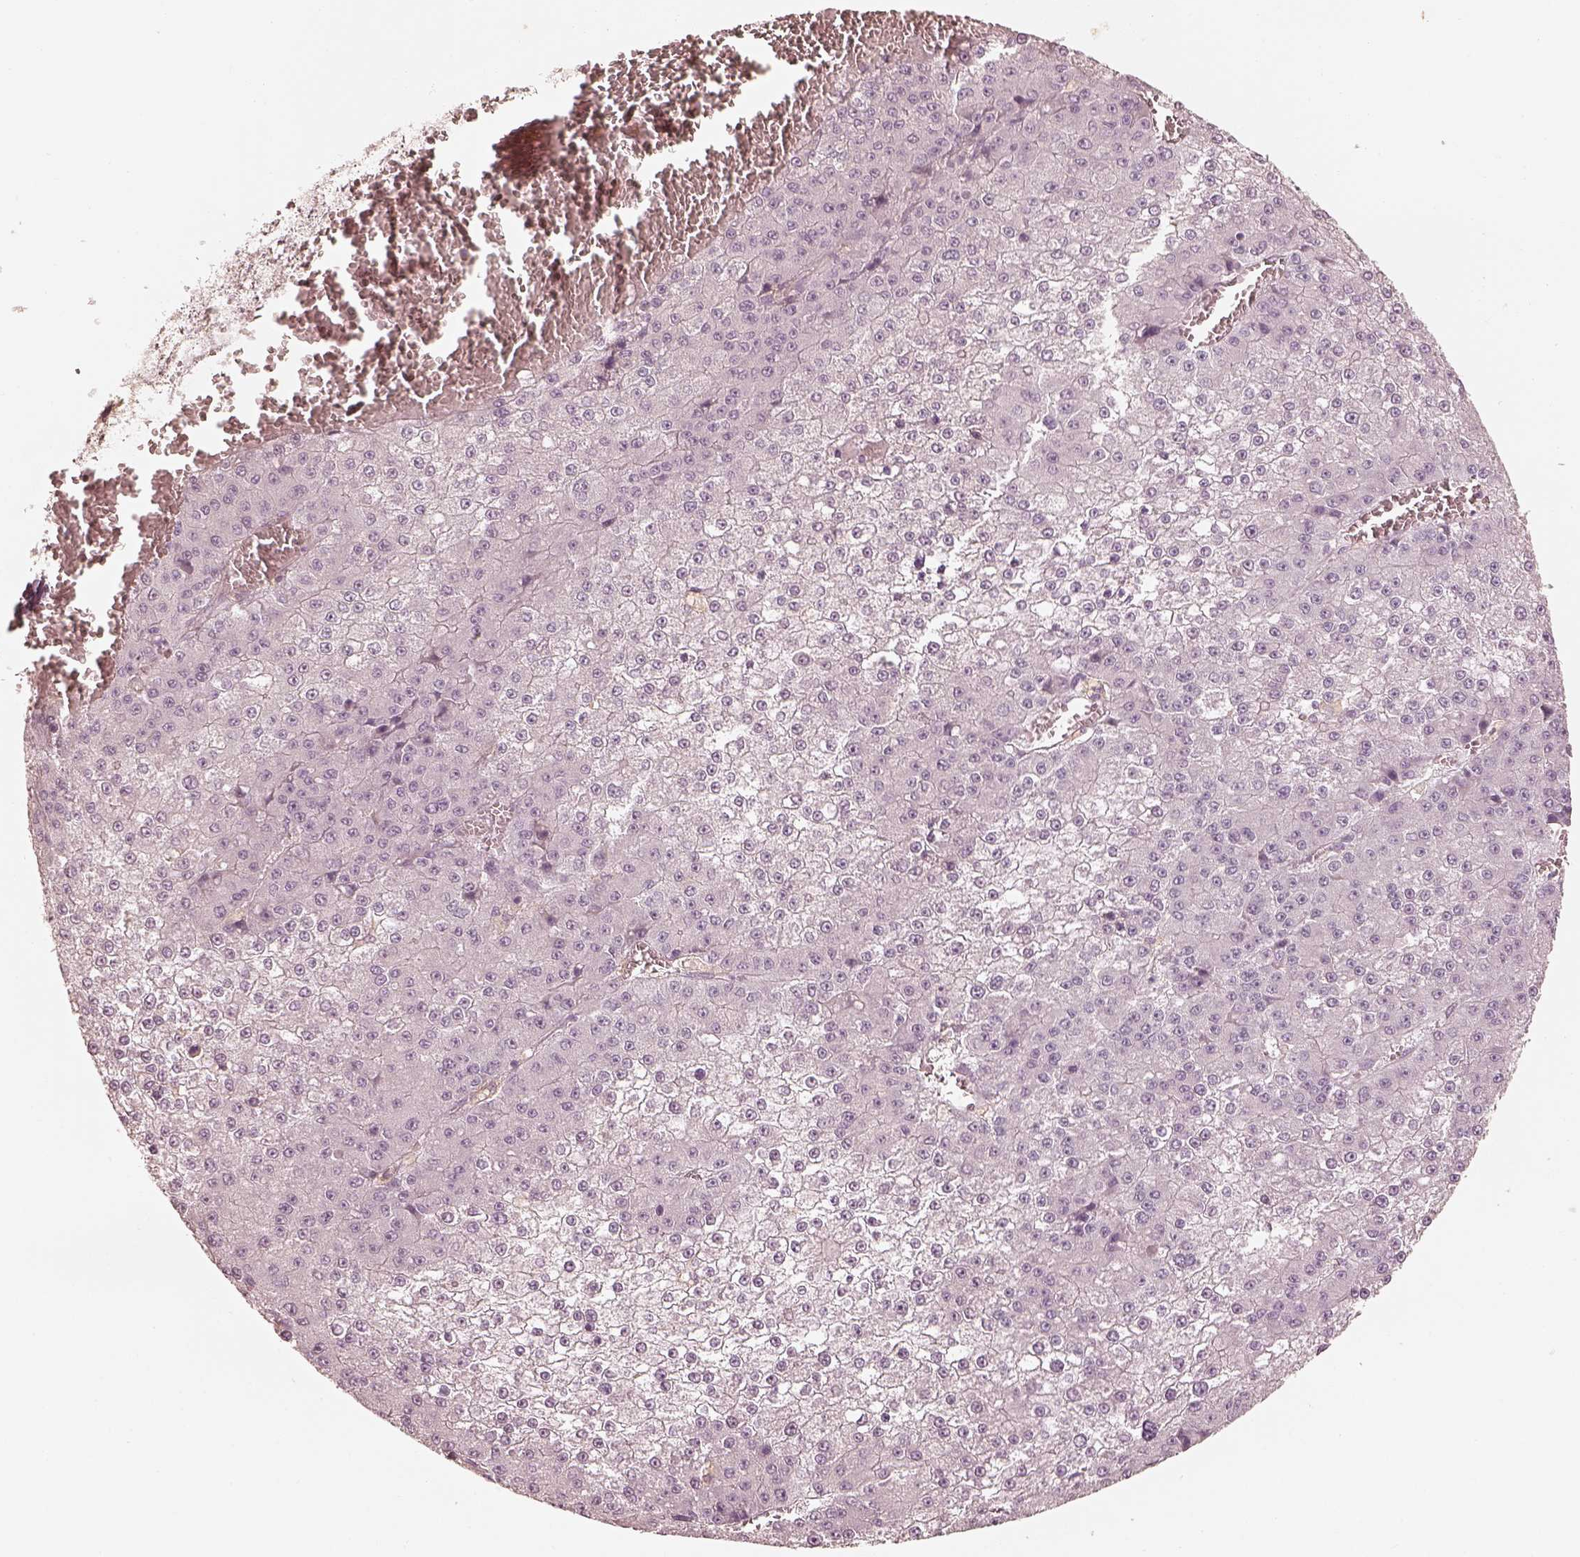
{"staining": {"intensity": "negative", "quantity": "none", "location": "none"}, "tissue": "liver cancer", "cell_type": "Tumor cells", "image_type": "cancer", "snomed": [{"axis": "morphology", "description": "Carcinoma, Hepatocellular, NOS"}, {"axis": "topography", "description": "Liver"}], "caption": "This is a histopathology image of immunohistochemistry (IHC) staining of hepatocellular carcinoma (liver), which shows no expression in tumor cells.", "gene": "FMNL2", "patient": {"sex": "female", "age": 73}}